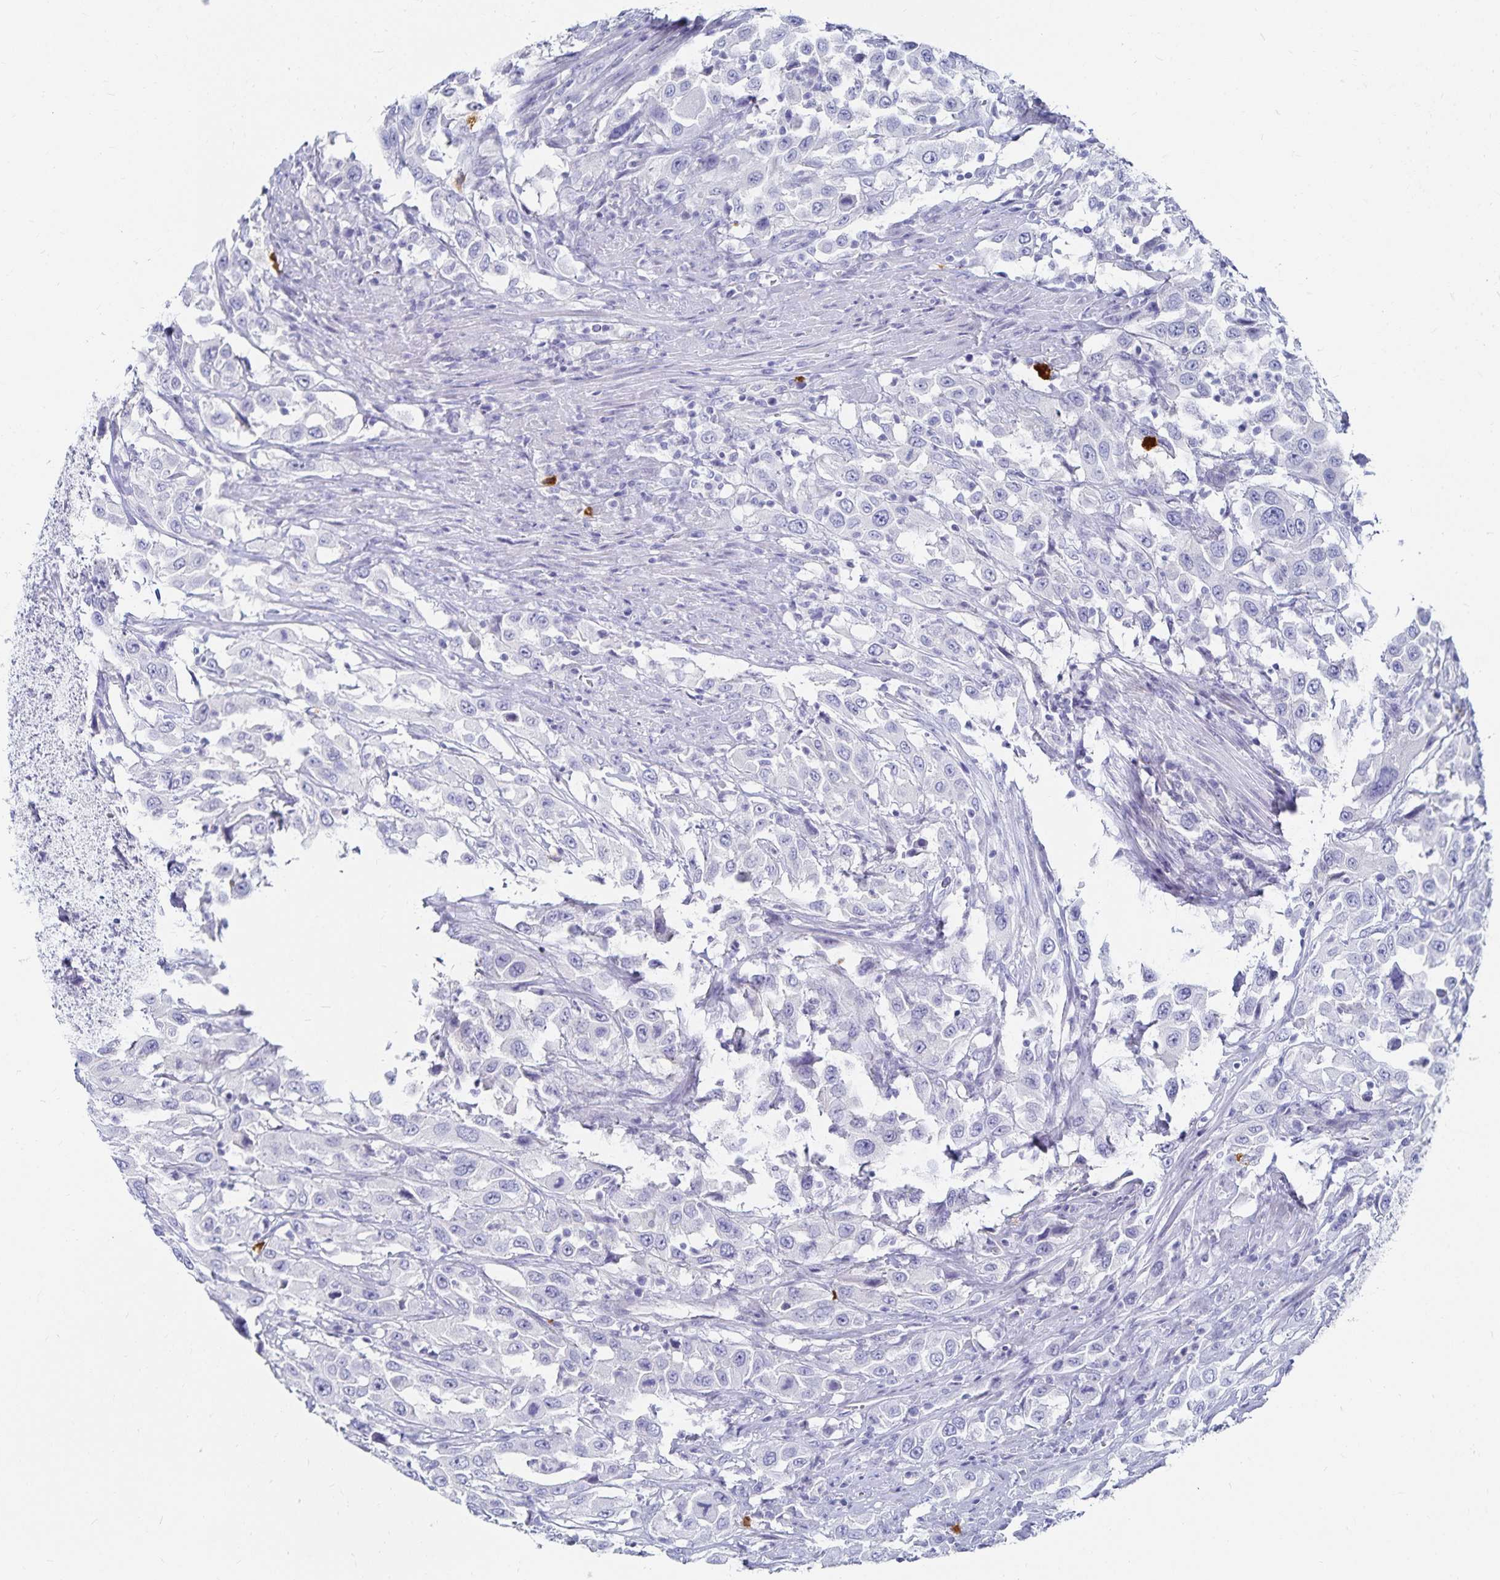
{"staining": {"intensity": "negative", "quantity": "none", "location": "none"}, "tissue": "urothelial cancer", "cell_type": "Tumor cells", "image_type": "cancer", "snomed": [{"axis": "morphology", "description": "Urothelial carcinoma, High grade"}, {"axis": "topography", "description": "Urinary bladder"}], "caption": "Tumor cells show no significant protein positivity in urothelial cancer.", "gene": "TNIP1", "patient": {"sex": "male", "age": 61}}